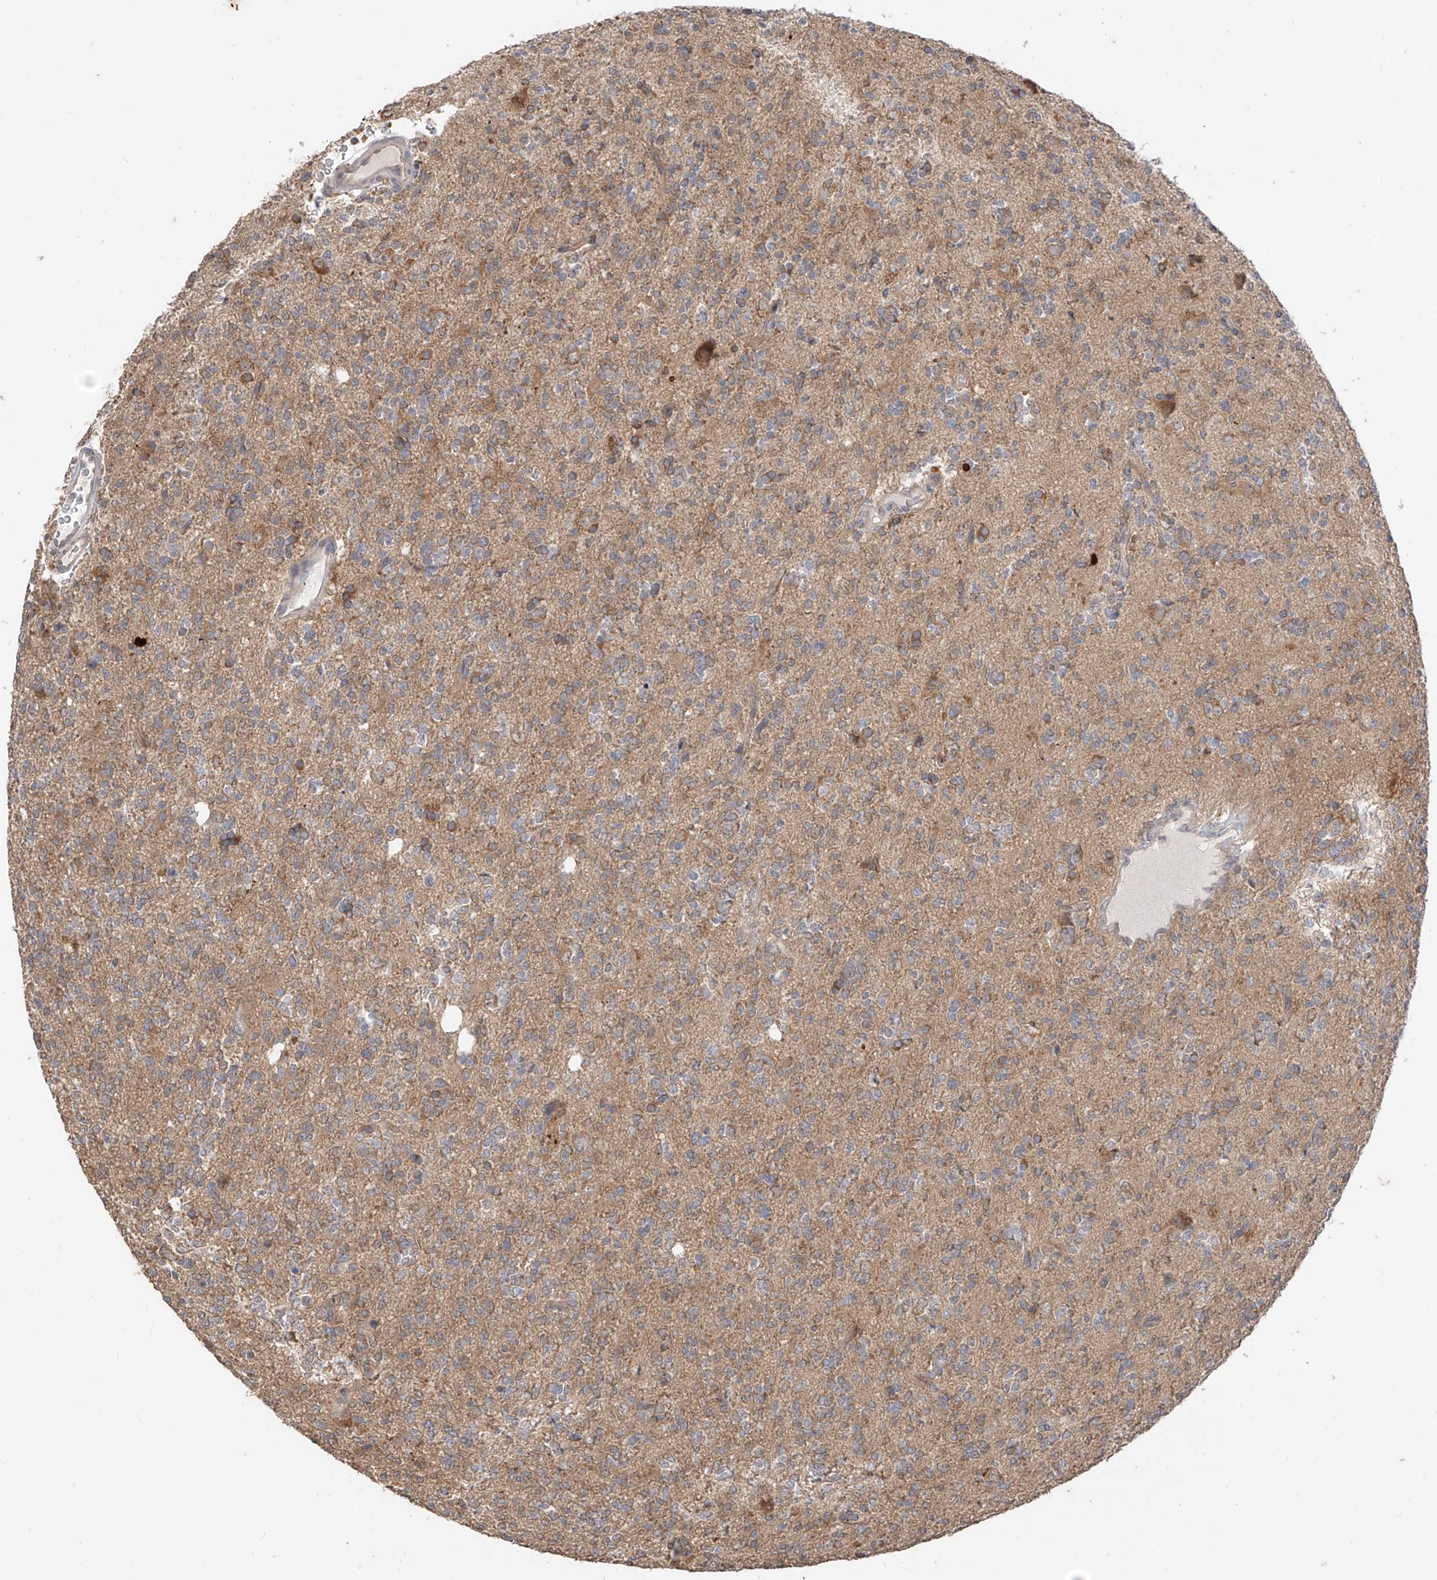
{"staining": {"intensity": "weak", "quantity": "<25%", "location": "cytoplasmic/membranous"}, "tissue": "glioma", "cell_type": "Tumor cells", "image_type": "cancer", "snomed": [{"axis": "morphology", "description": "Glioma, malignant, High grade"}, {"axis": "topography", "description": "Brain"}], "caption": "IHC of malignant glioma (high-grade) demonstrates no positivity in tumor cells. (Immunohistochemistry (ihc), brightfield microscopy, high magnification).", "gene": "MTUS2", "patient": {"sex": "female", "age": 62}}